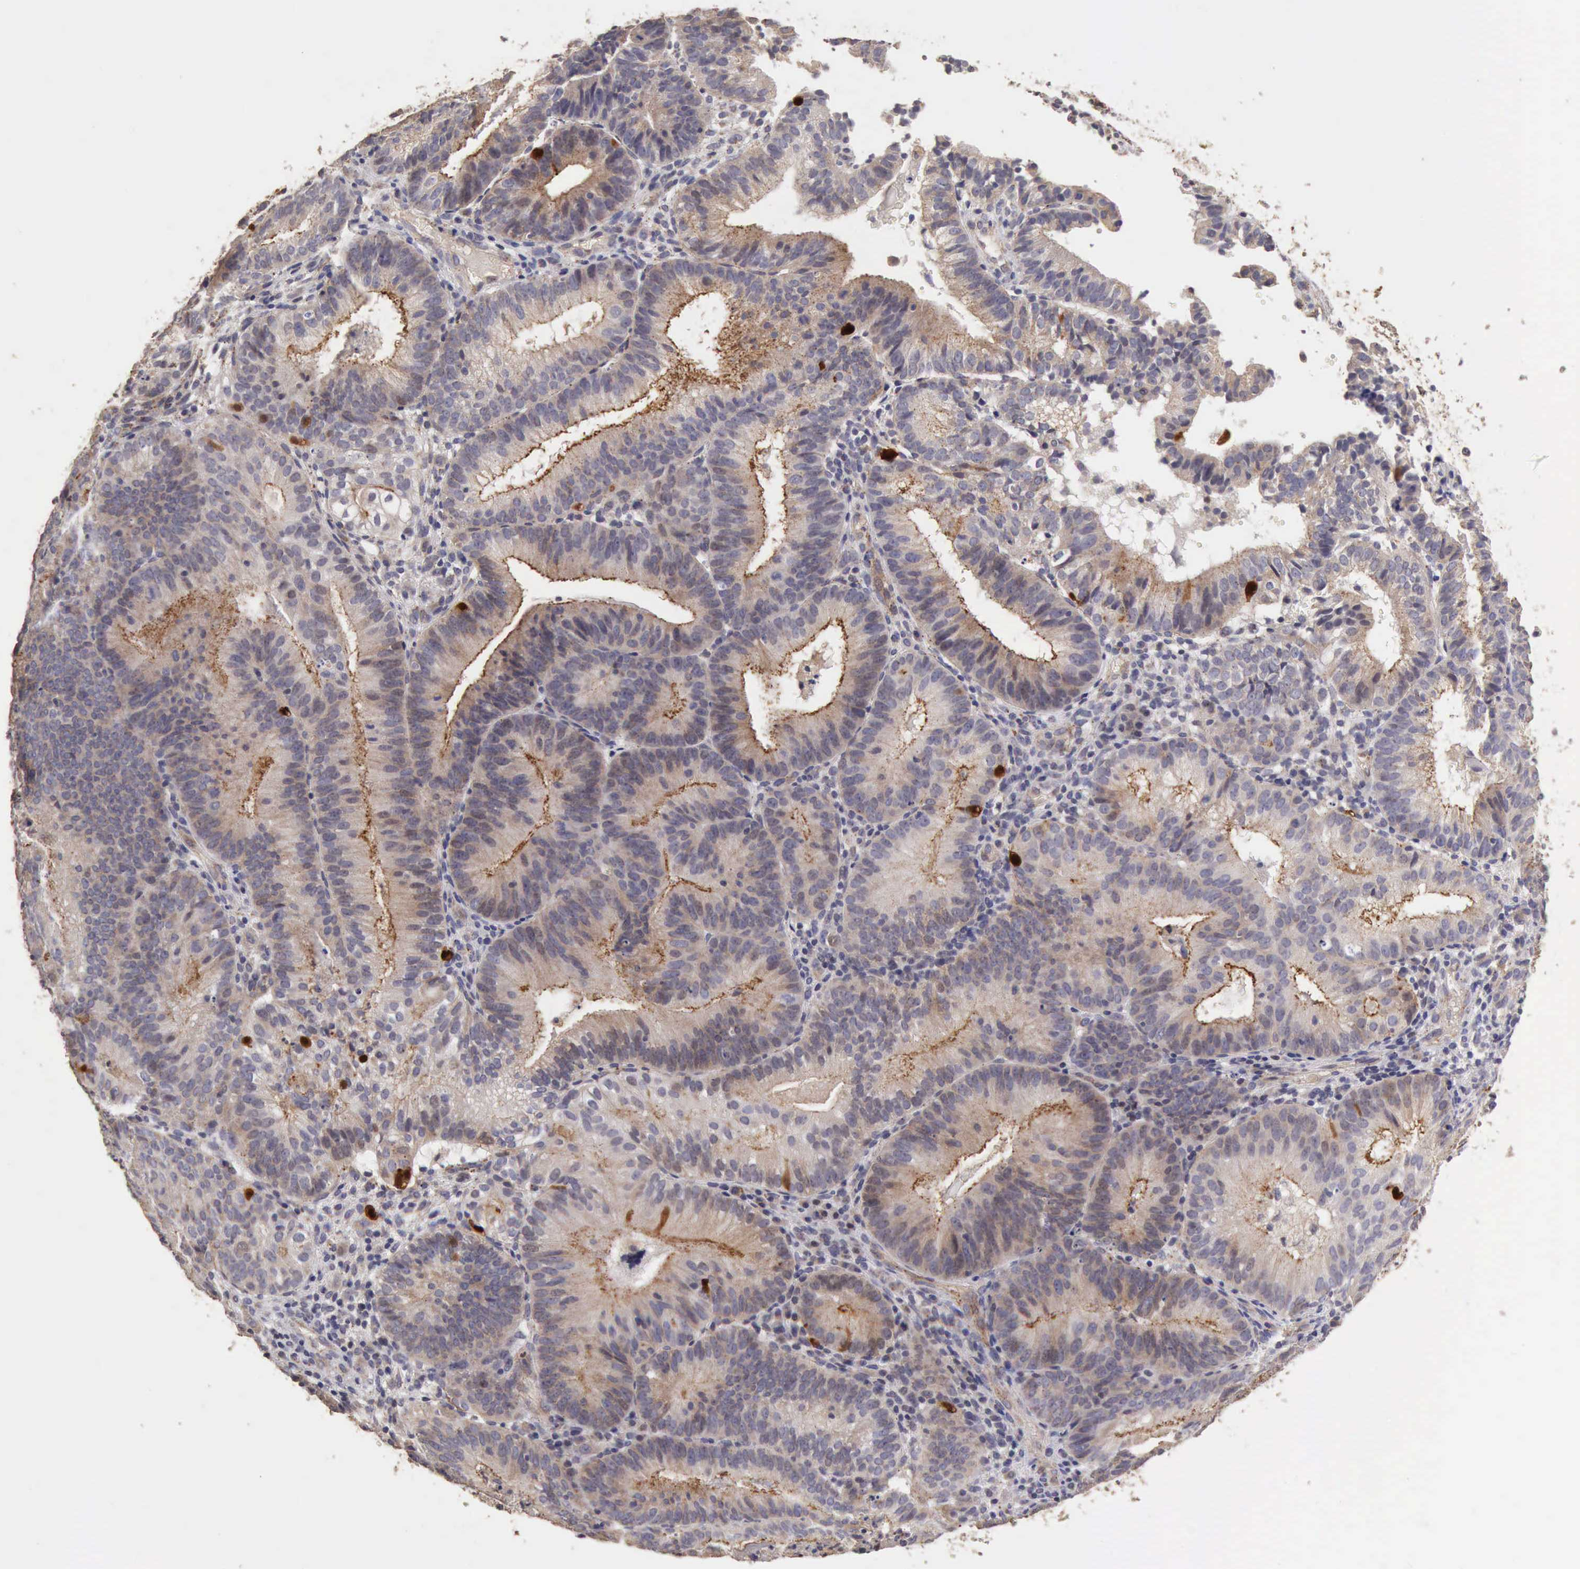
{"staining": {"intensity": "negative", "quantity": "none", "location": "none"}, "tissue": "cervical cancer", "cell_type": "Tumor cells", "image_type": "cancer", "snomed": [{"axis": "morphology", "description": "Adenocarcinoma, NOS"}, {"axis": "topography", "description": "Cervix"}], "caption": "IHC photomicrograph of cervical cancer (adenocarcinoma) stained for a protein (brown), which demonstrates no expression in tumor cells.", "gene": "BMX", "patient": {"sex": "female", "age": 60}}